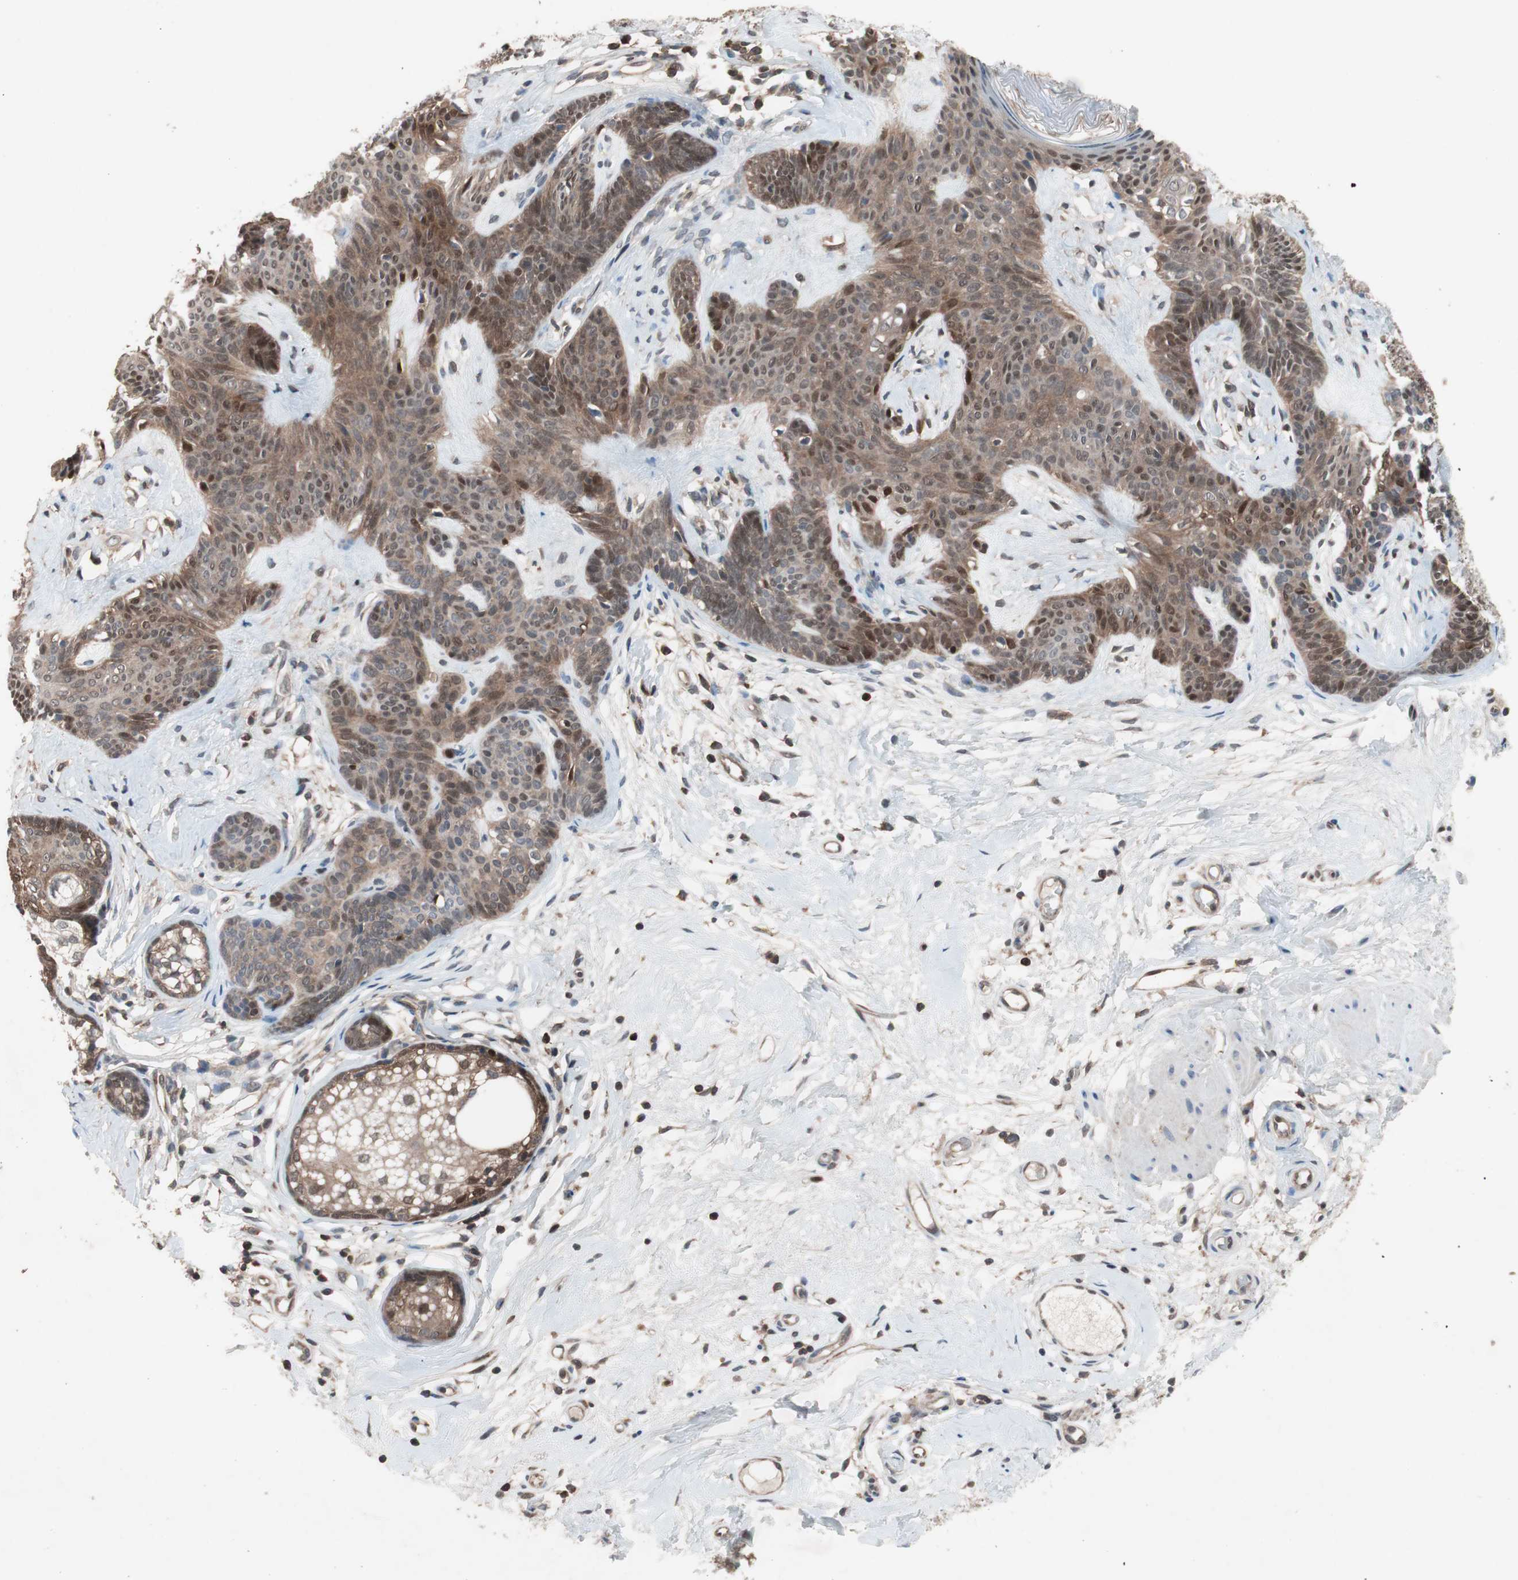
{"staining": {"intensity": "moderate", "quantity": ">75%", "location": "cytoplasmic/membranous"}, "tissue": "skin cancer", "cell_type": "Tumor cells", "image_type": "cancer", "snomed": [{"axis": "morphology", "description": "Developmental malformation"}, {"axis": "morphology", "description": "Basal cell carcinoma"}, {"axis": "topography", "description": "Skin"}], "caption": "Immunohistochemical staining of human basal cell carcinoma (skin) exhibits medium levels of moderate cytoplasmic/membranous staining in about >75% of tumor cells.", "gene": "GALT", "patient": {"sex": "female", "age": 62}}